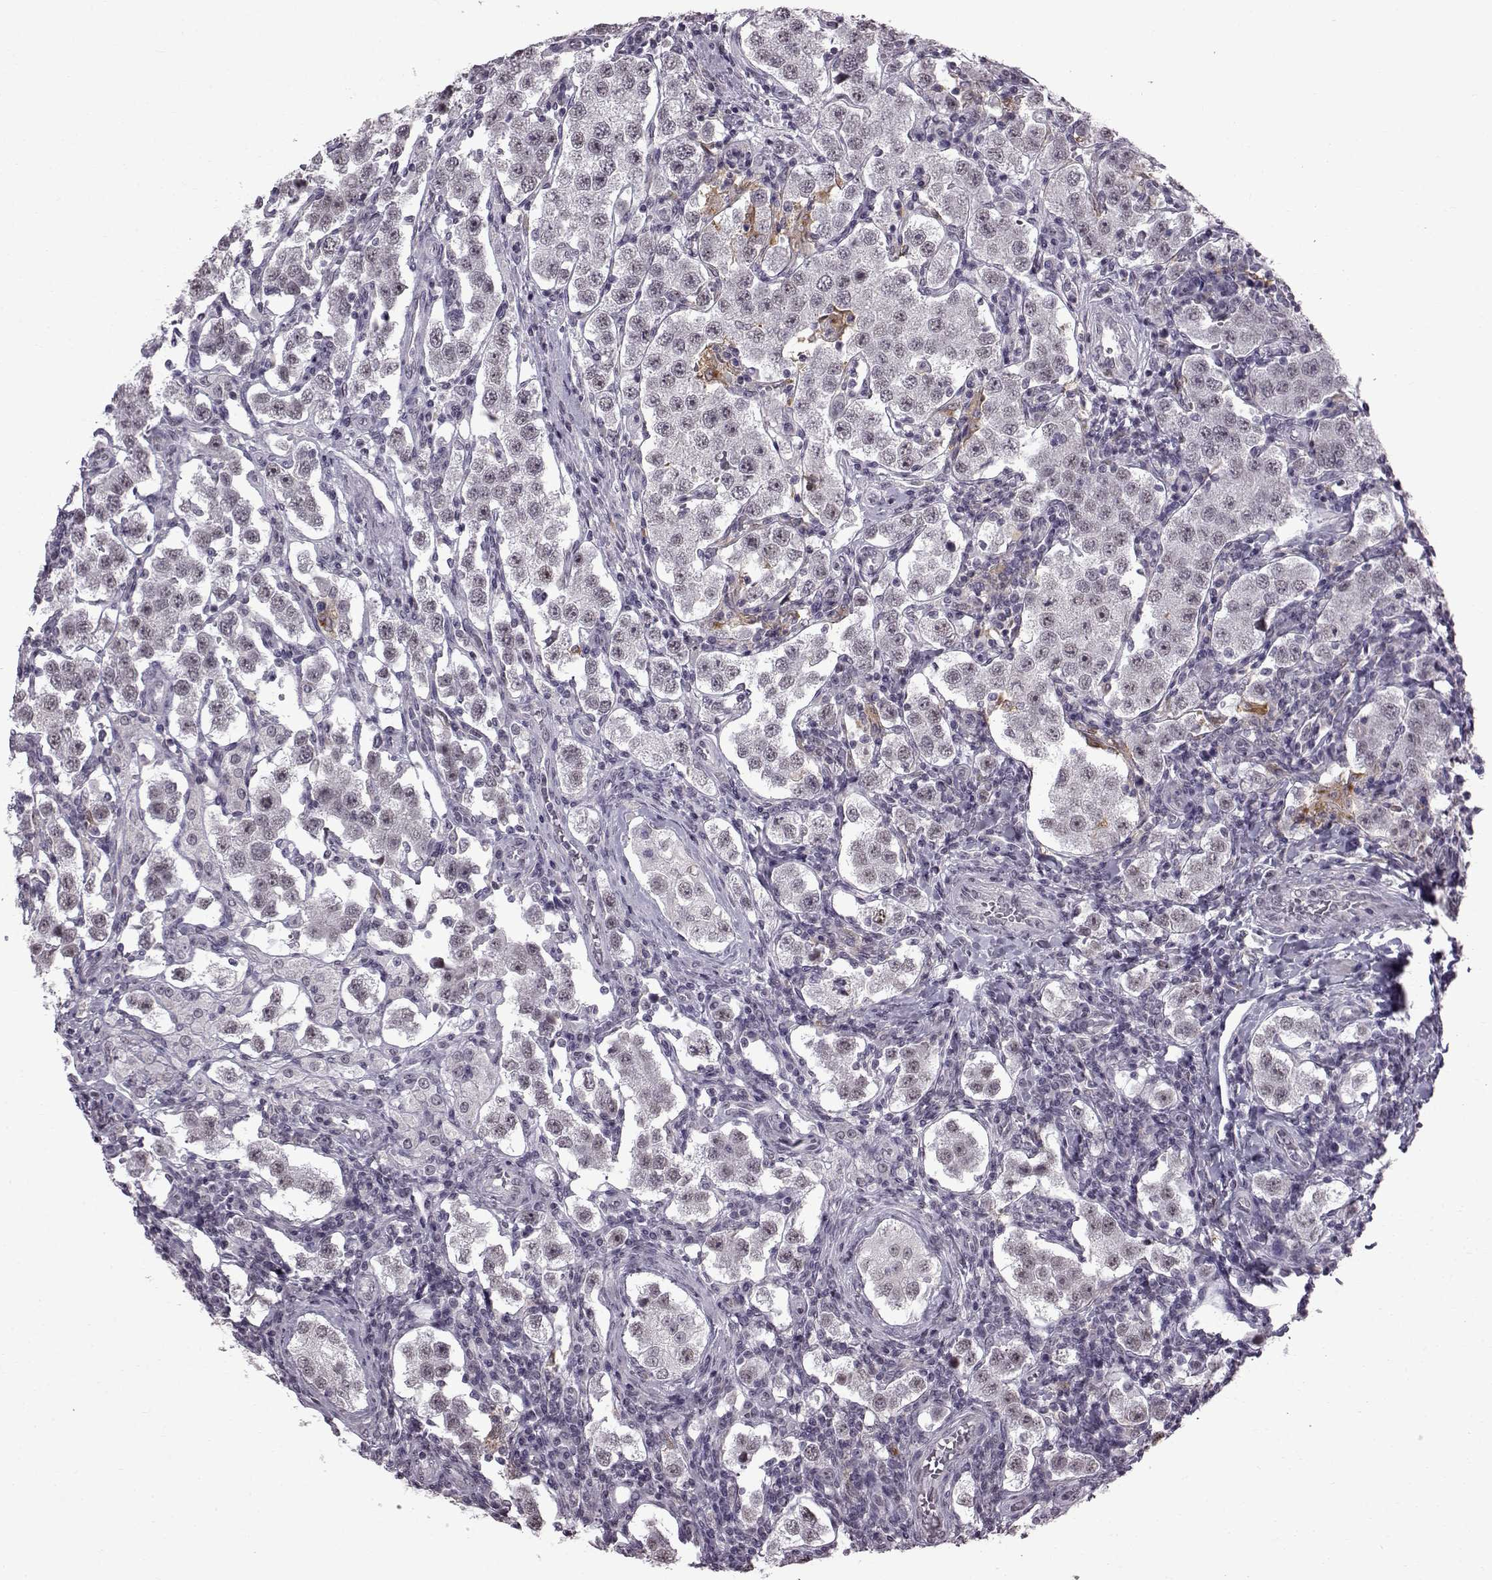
{"staining": {"intensity": "negative", "quantity": "none", "location": "none"}, "tissue": "testis cancer", "cell_type": "Tumor cells", "image_type": "cancer", "snomed": [{"axis": "morphology", "description": "Seminoma, NOS"}, {"axis": "topography", "description": "Testis"}], "caption": "An image of human testis cancer is negative for staining in tumor cells.", "gene": "SLC28A2", "patient": {"sex": "male", "age": 37}}